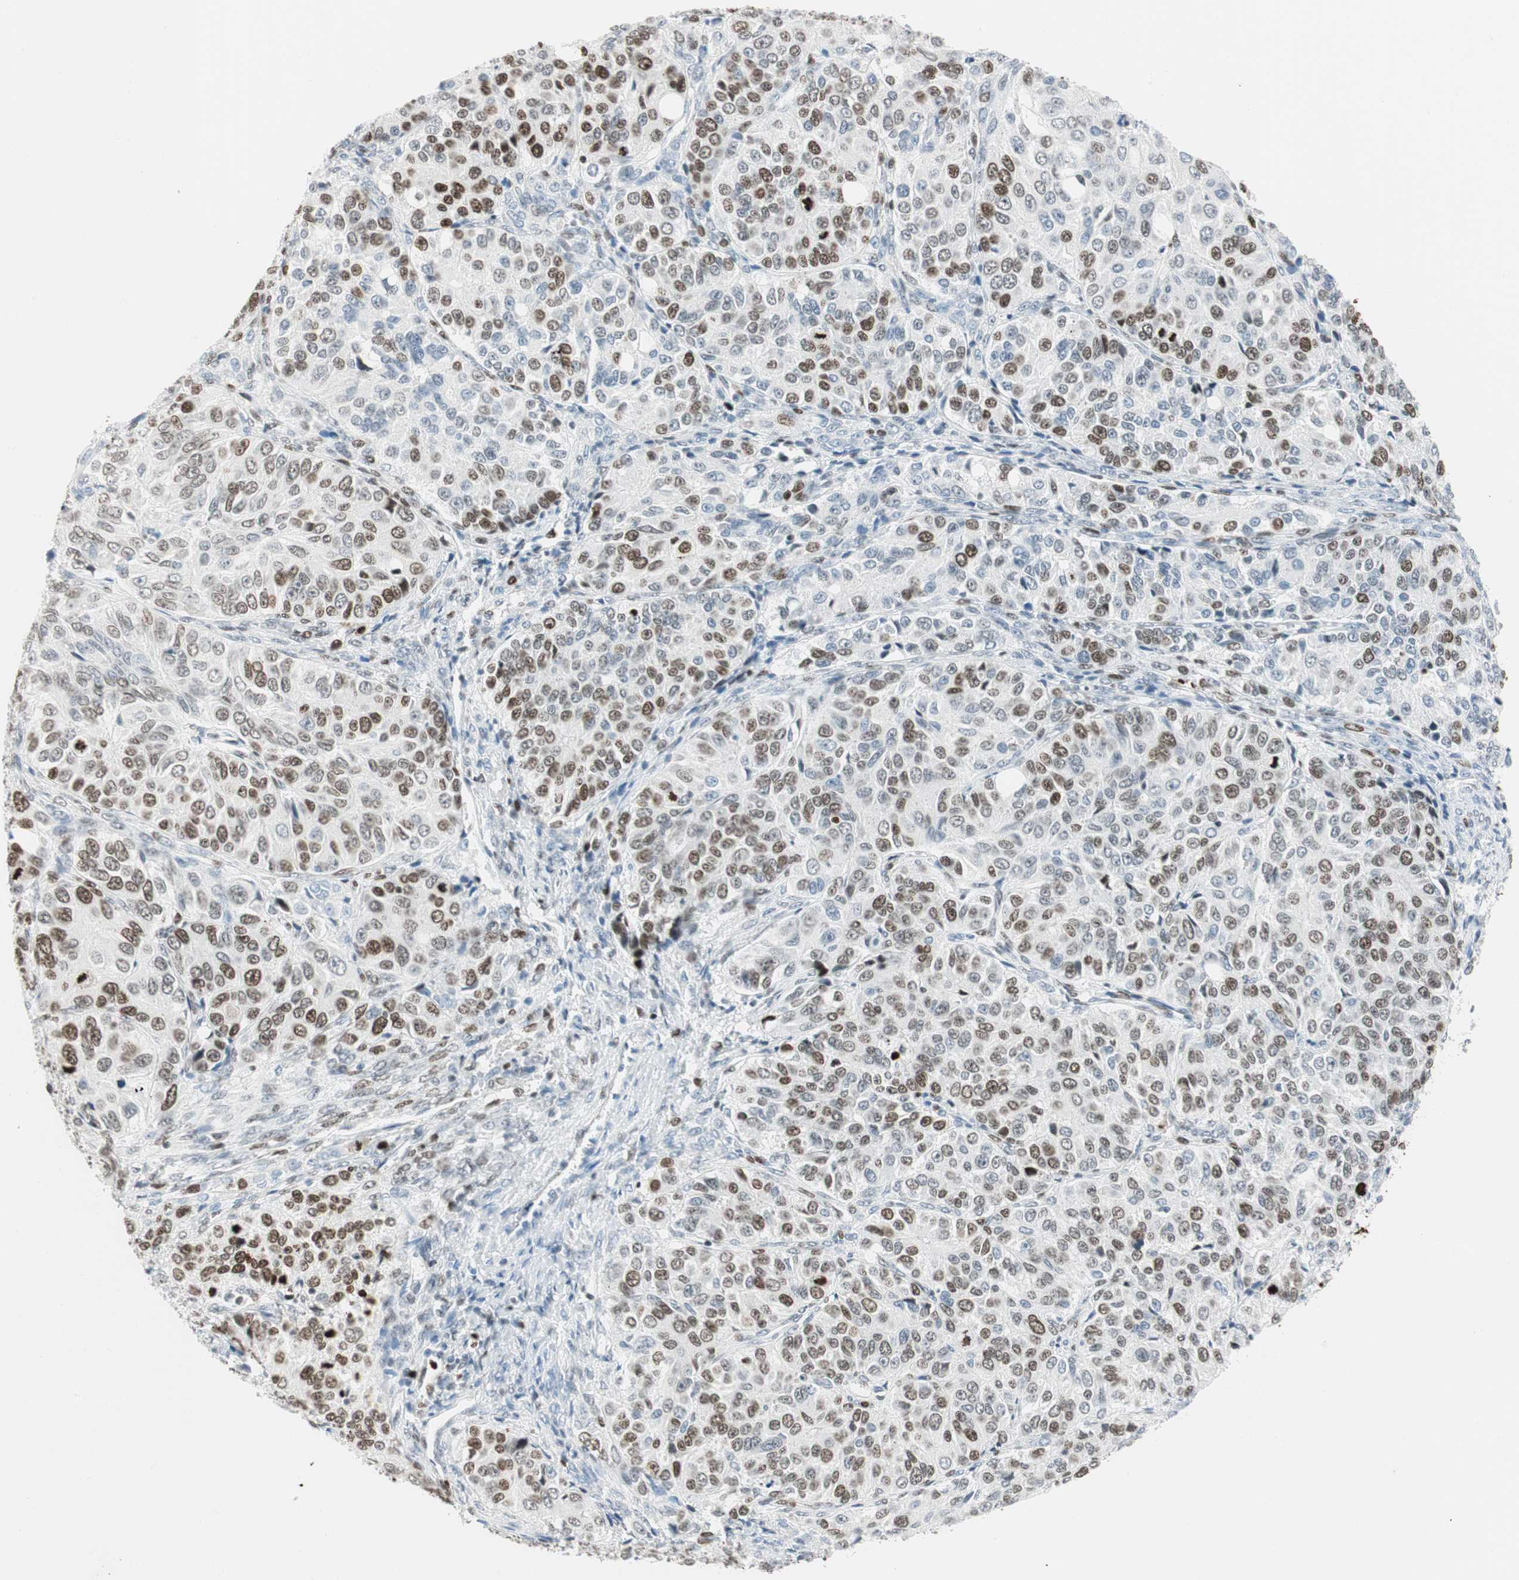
{"staining": {"intensity": "moderate", "quantity": "25%-75%", "location": "nuclear"}, "tissue": "ovarian cancer", "cell_type": "Tumor cells", "image_type": "cancer", "snomed": [{"axis": "morphology", "description": "Carcinoma, endometroid"}, {"axis": "topography", "description": "Ovary"}], "caption": "This micrograph displays immunohistochemistry (IHC) staining of ovarian cancer (endometroid carcinoma), with medium moderate nuclear expression in approximately 25%-75% of tumor cells.", "gene": "EZH2", "patient": {"sex": "female", "age": 51}}